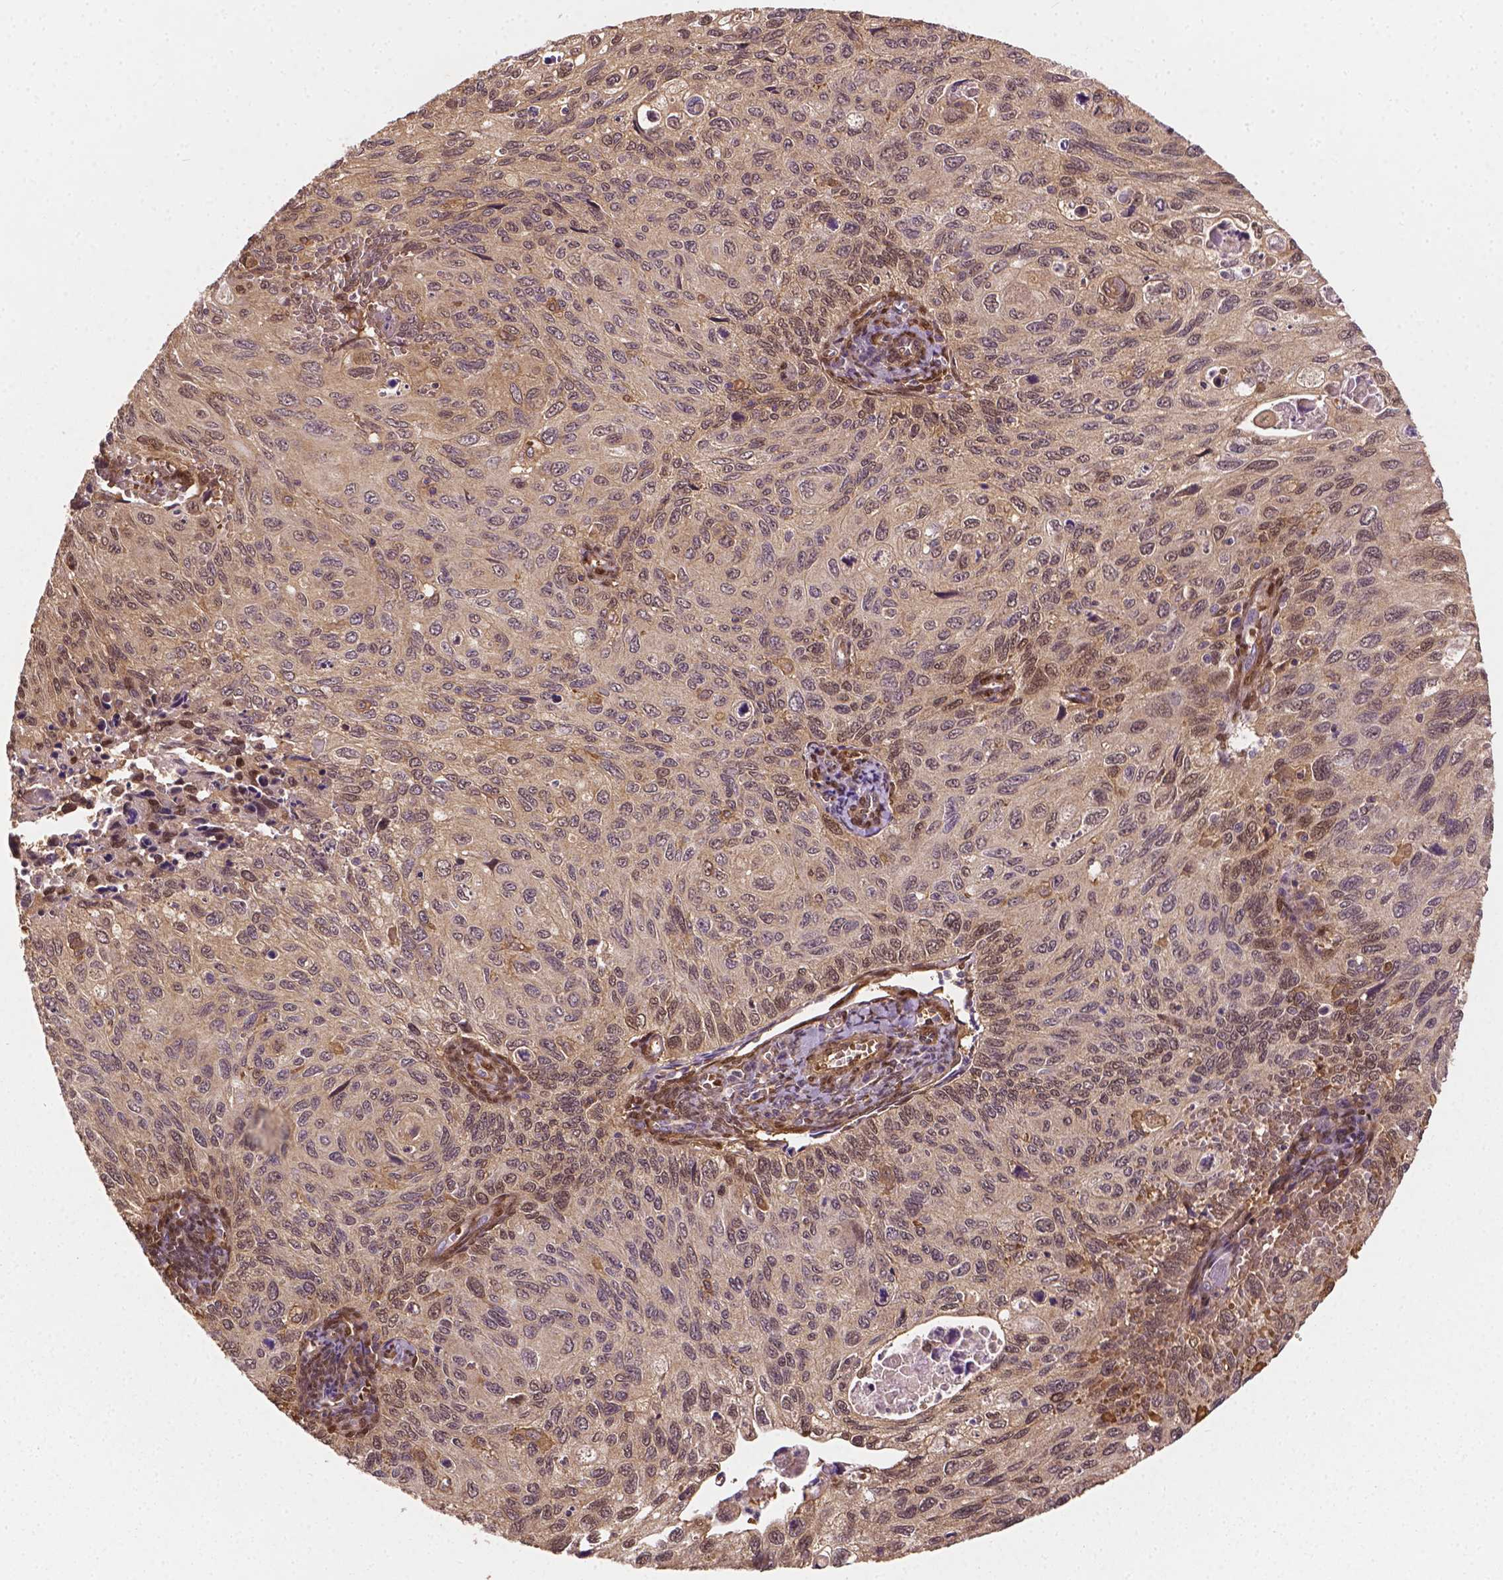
{"staining": {"intensity": "weak", "quantity": "25%-75%", "location": "cytoplasmic/membranous,nuclear"}, "tissue": "cervical cancer", "cell_type": "Tumor cells", "image_type": "cancer", "snomed": [{"axis": "morphology", "description": "Squamous cell carcinoma, NOS"}, {"axis": "topography", "description": "Cervix"}], "caption": "Cervical cancer was stained to show a protein in brown. There is low levels of weak cytoplasmic/membranous and nuclear staining in approximately 25%-75% of tumor cells.", "gene": "YAP1", "patient": {"sex": "female", "age": 70}}